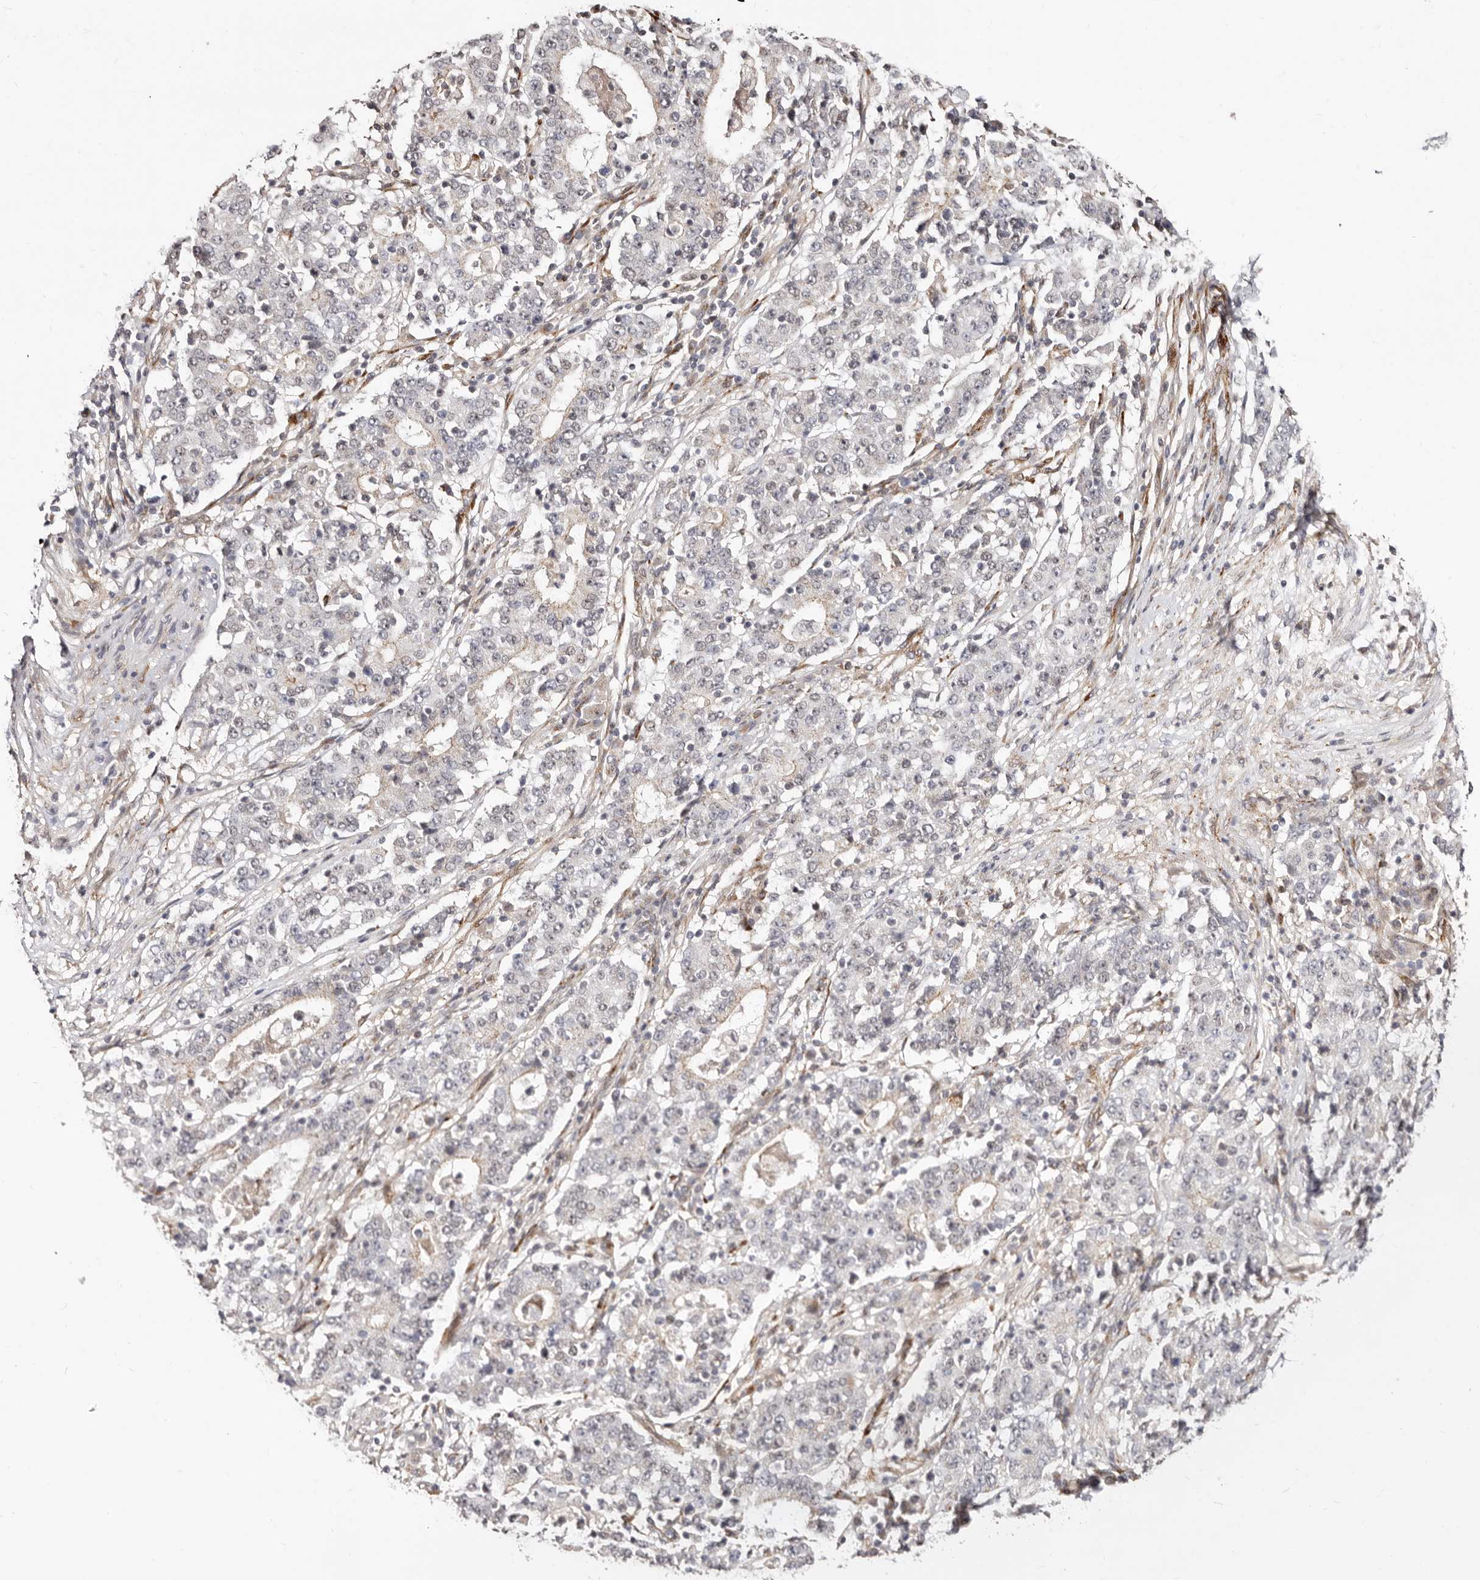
{"staining": {"intensity": "negative", "quantity": "none", "location": "none"}, "tissue": "stomach cancer", "cell_type": "Tumor cells", "image_type": "cancer", "snomed": [{"axis": "morphology", "description": "Adenocarcinoma, NOS"}, {"axis": "topography", "description": "Stomach"}], "caption": "Immunohistochemistry image of stomach adenocarcinoma stained for a protein (brown), which exhibits no staining in tumor cells.", "gene": "SRCAP", "patient": {"sex": "male", "age": 59}}